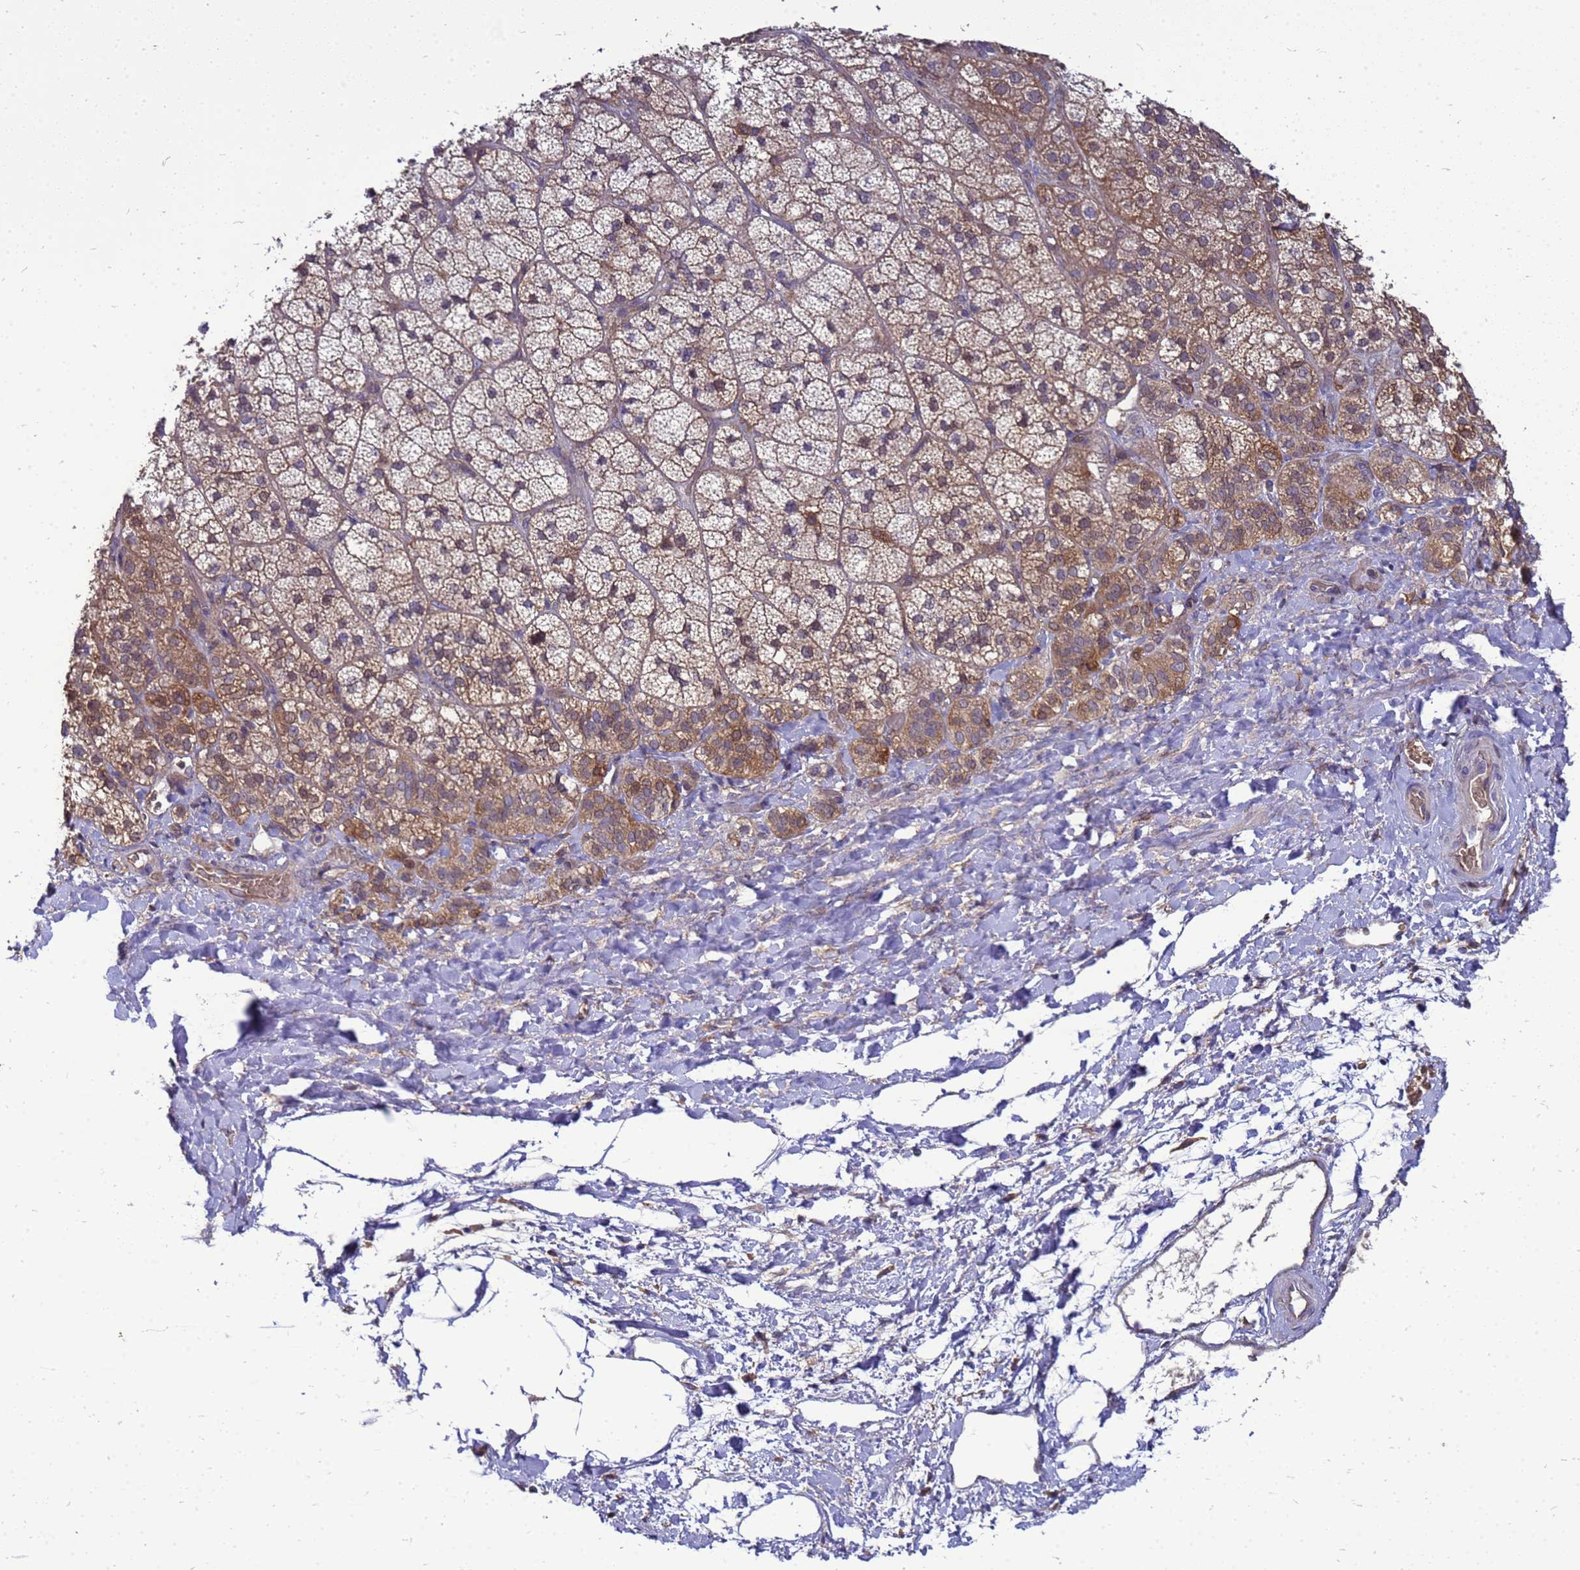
{"staining": {"intensity": "strong", "quantity": "25%-75%", "location": "cytoplasmic/membranous,nuclear"}, "tissue": "adrenal gland", "cell_type": "Glandular cells", "image_type": "normal", "snomed": [{"axis": "morphology", "description": "Normal tissue, NOS"}, {"axis": "topography", "description": "Adrenal gland"}], "caption": "This image displays immunohistochemistry staining of normal adrenal gland, with high strong cytoplasmic/membranous,nuclear positivity in about 25%-75% of glandular cells.", "gene": "EIF4EBP3", "patient": {"sex": "male", "age": 57}}